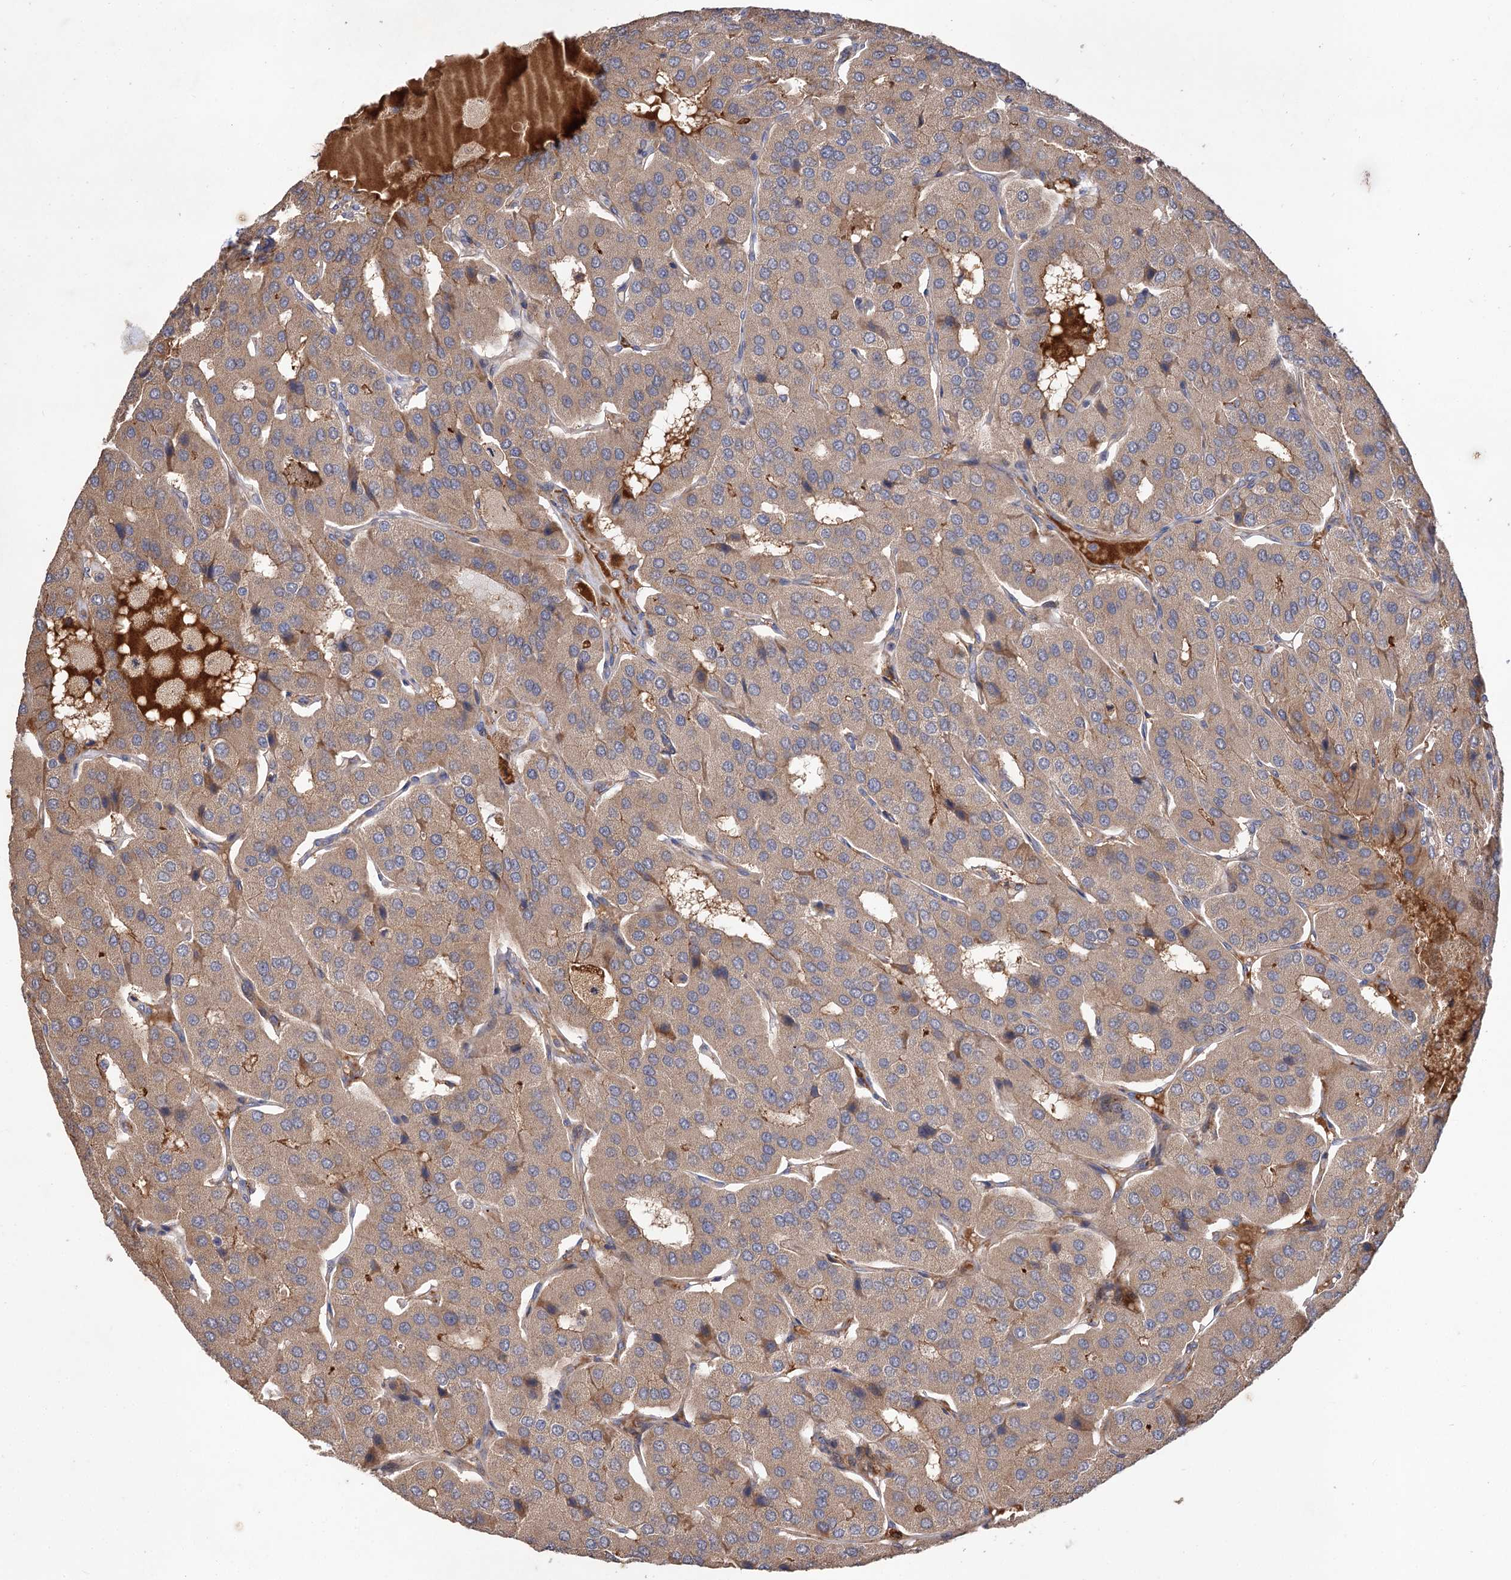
{"staining": {"intensity": "weak", "quantity": ">75%", "location": "cytoplasmic/membranous"}, "tissue": "parathyroid gland", "cell_type": "Glandular cells", "image_type": "normal", "snomed": [{"axis": "morphology", "description": "Normal tissue, NOS"}, {"axis": "morphology", "description": "Adenoma, NOS"}, {"axis": "topography", "description": "Parathyroid gland"}], "caption": "Unremarkable parathyroid gland was stained to show a protein in brown. There is low levels of weak cytoplasmic/membranous expression in approximately >75% of glandular cells. Immunohistochemistry (ihc) stains the protein of interest in brown and the nuclei are stained blue.", "gene": "FBXW8", "patient": {"sex": "female", "age": 86}}